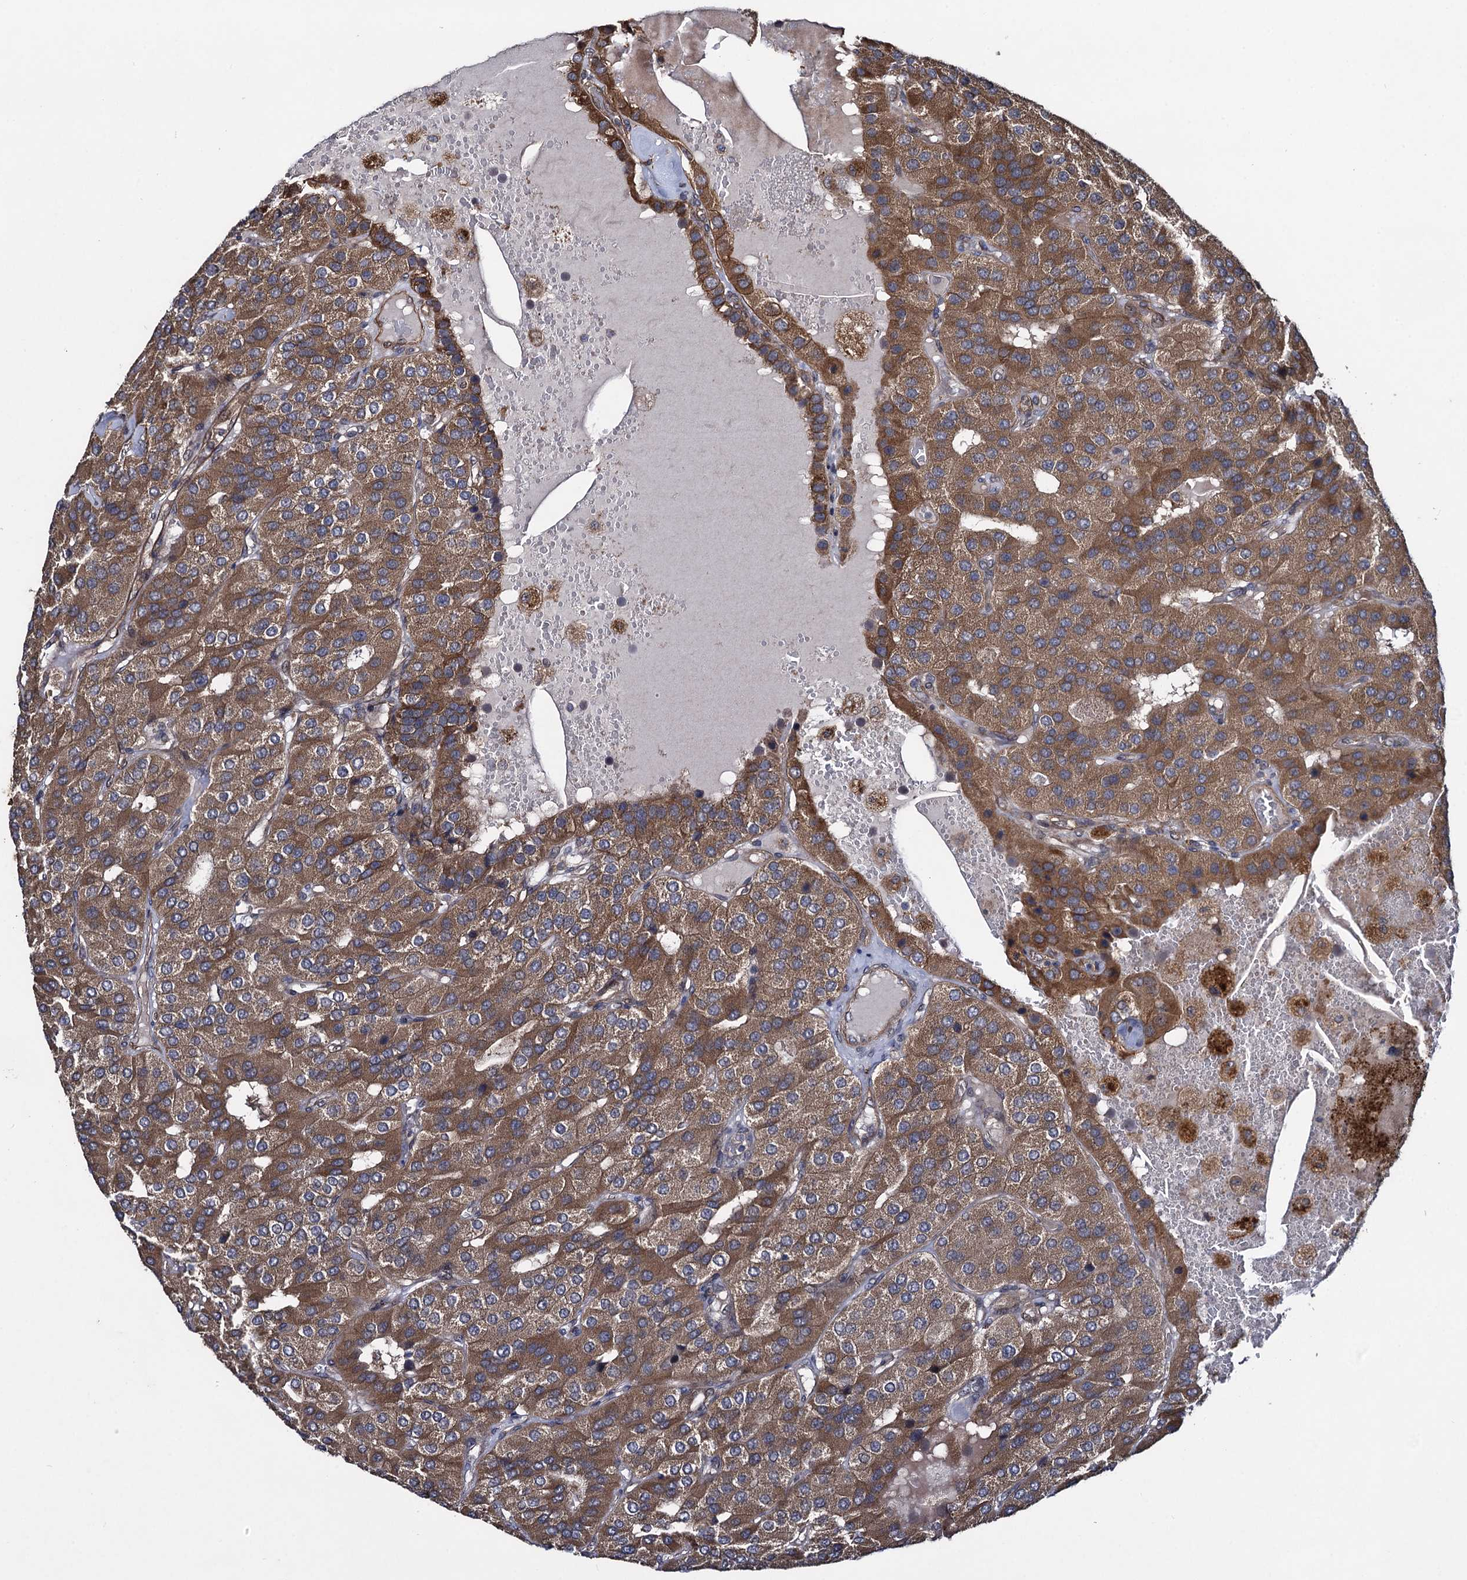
{"staining": {"intensity": "moderate", "quantity": ">75%", "location": "cytoplasmic/membranous"}, "tissue": "parathyroid gland", "cell_type": "Glandular cells", "image_type": "normal", "snomed": [{"axis": "morphology", "description": "Normal tissue, NOS"}, {"axis": "morphology", "description": "Adenoma, NOS"}, {"axis": "topography", "description": "Parathyroid gland"}], "caption": "Immunohistochemical staining of benign human parathyroid gland exhibits >75% levels of moderate cytoplasmic/membranous protein expression in approximately >75% of glandular cells.", "gene": "HAUS1", "patient": {"sex": "female", "age": 86}}